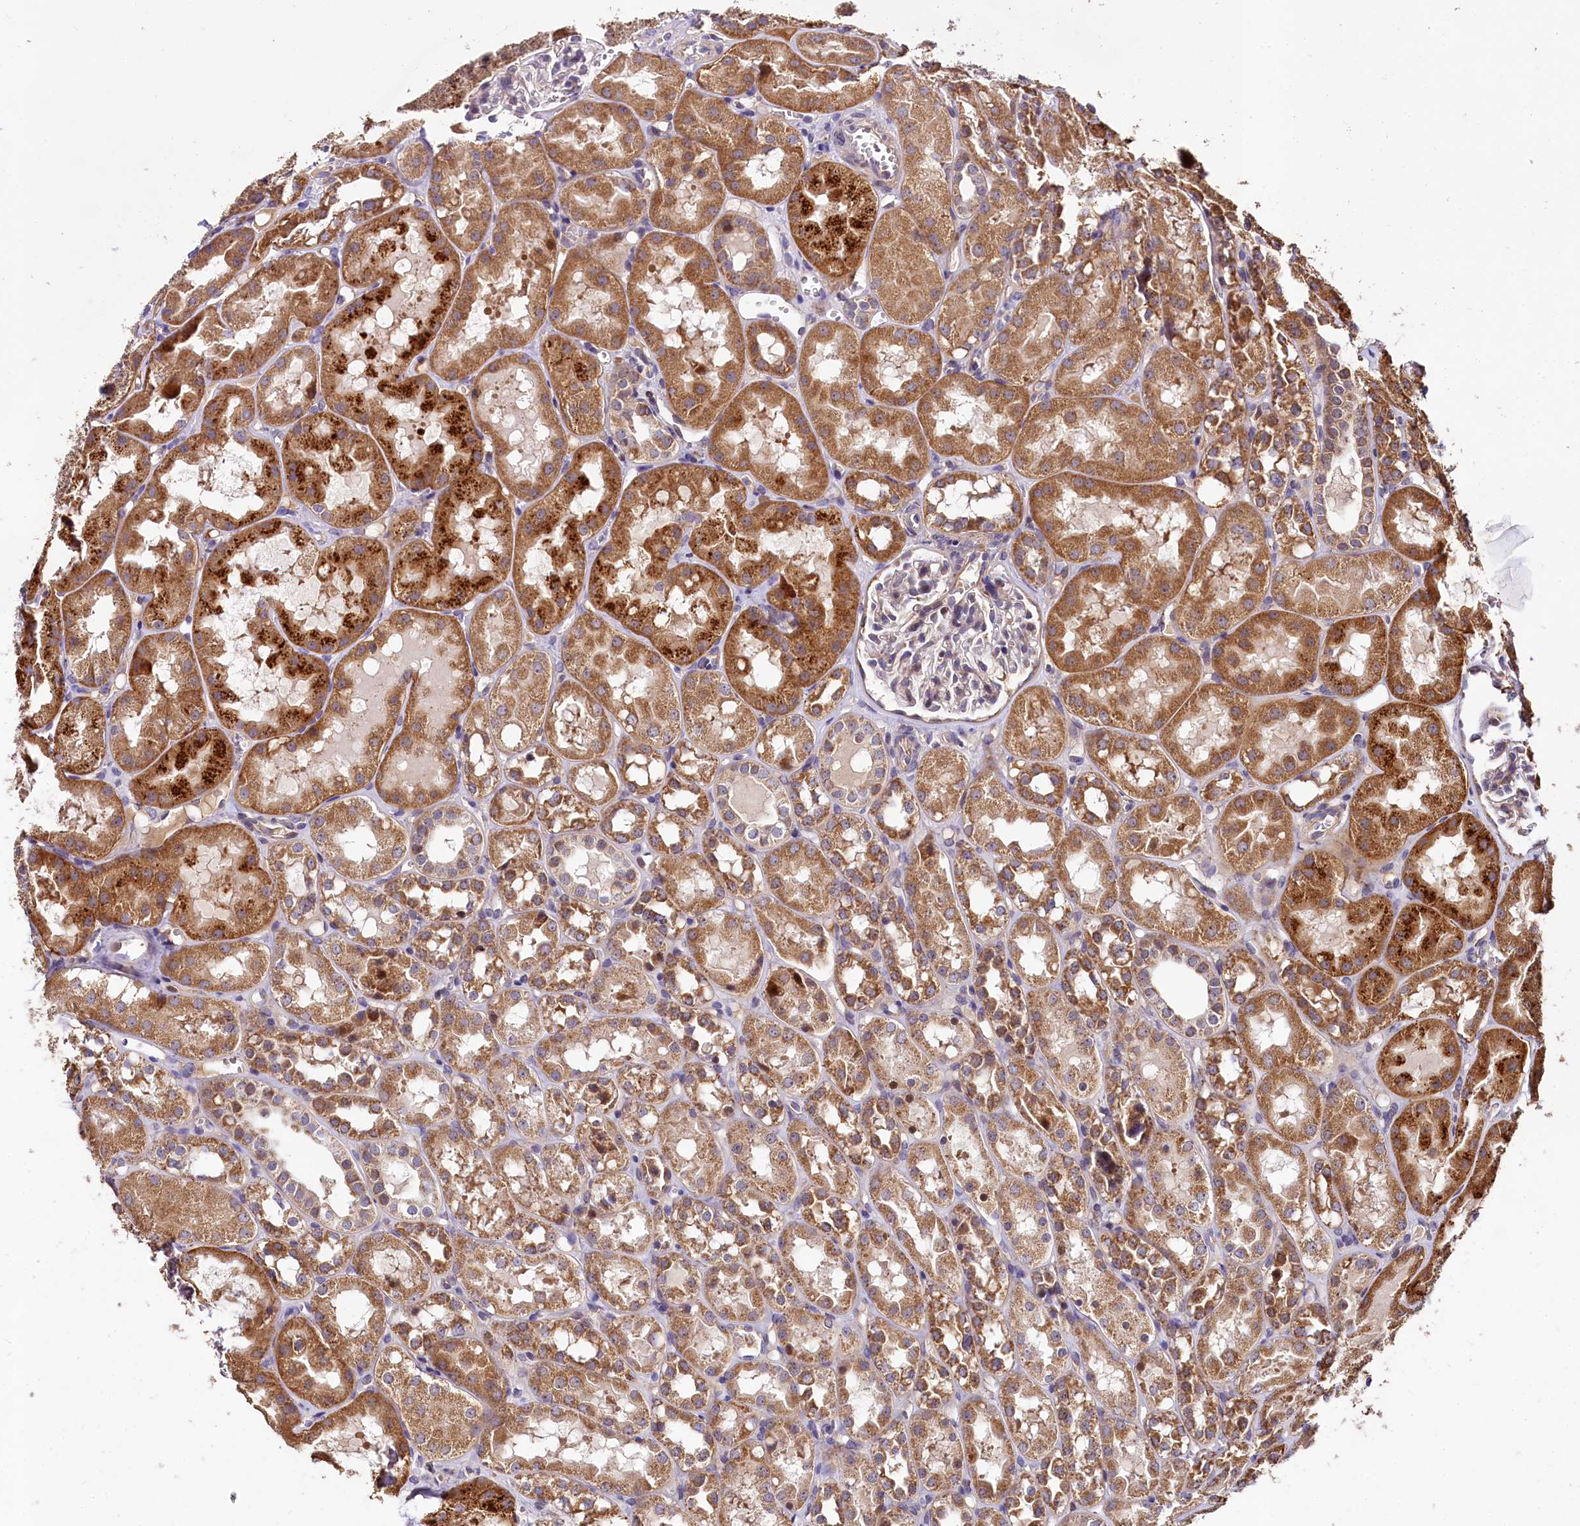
{"staining": {"intensity": "negative", "quantity": "none", "location": "none"}, "tissue": "kidney", "cell_type": "Cells in glomeruli", "image_type": "normal", "snomed": [{"axis": "morphology", "description": "Normal tissue, NOS"}, {"axis": "topography", "description": "Kidney"}], "caption": "A histopathology image of kidney stained for a protein reveals no brown staining in cells in glomeruli. (DAB immunohistochemistry (IHC) with hematoxylin counter stain).", "gene": "SPRYD3", "patient": {"sex": "male", "age": 16}}